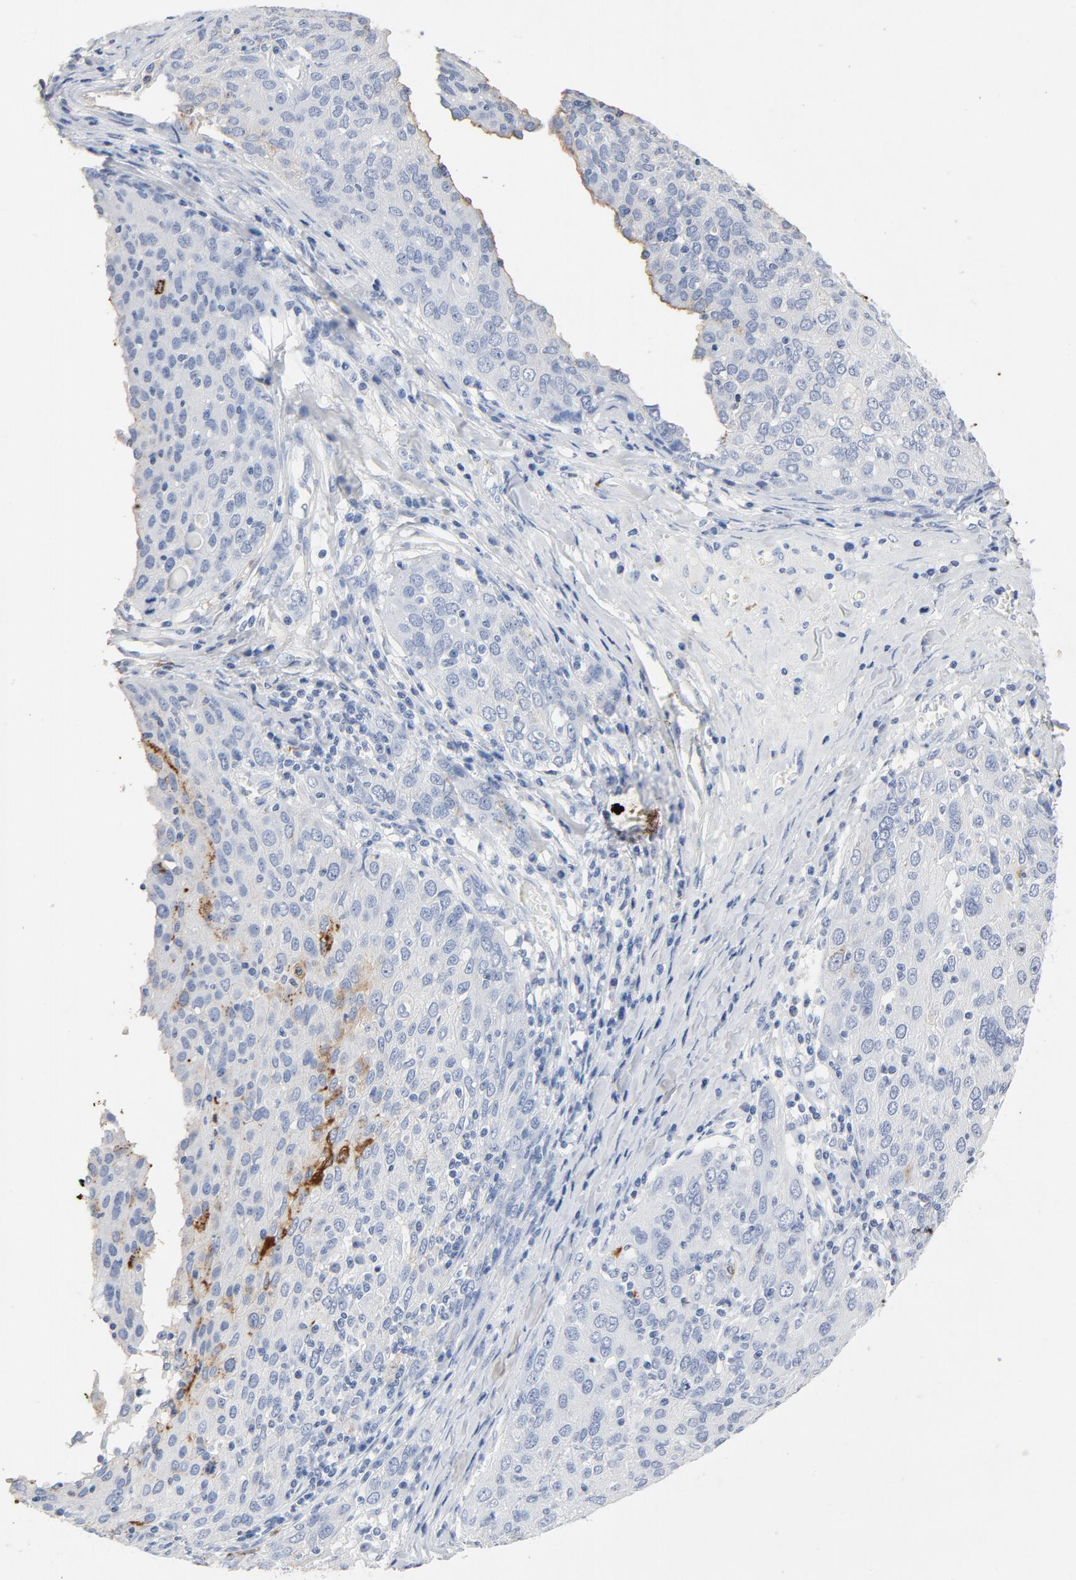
{"staining": {"intensity": "moderate", "quantity": "<25%", "location": "cytoplasmic/membranous"}, "tissue": "ovarian cancer", "cell_type": "Tumor cells", "image_type": "cancer", "snomed": [{"axis": "morphology", "description": "Carcinoma, endometroid"}, {"axis": "topography", "description": "Ovary"}], "caption": "This image exhibits immunohistochemistry staining of human ovarian cancer (endometroid carcinoma), with low moderate cytoplasmic/membranous staining in about <25% of tumor cells.", "gene": "PTPRB", "patient": {"sex": "female", "age": 50}}